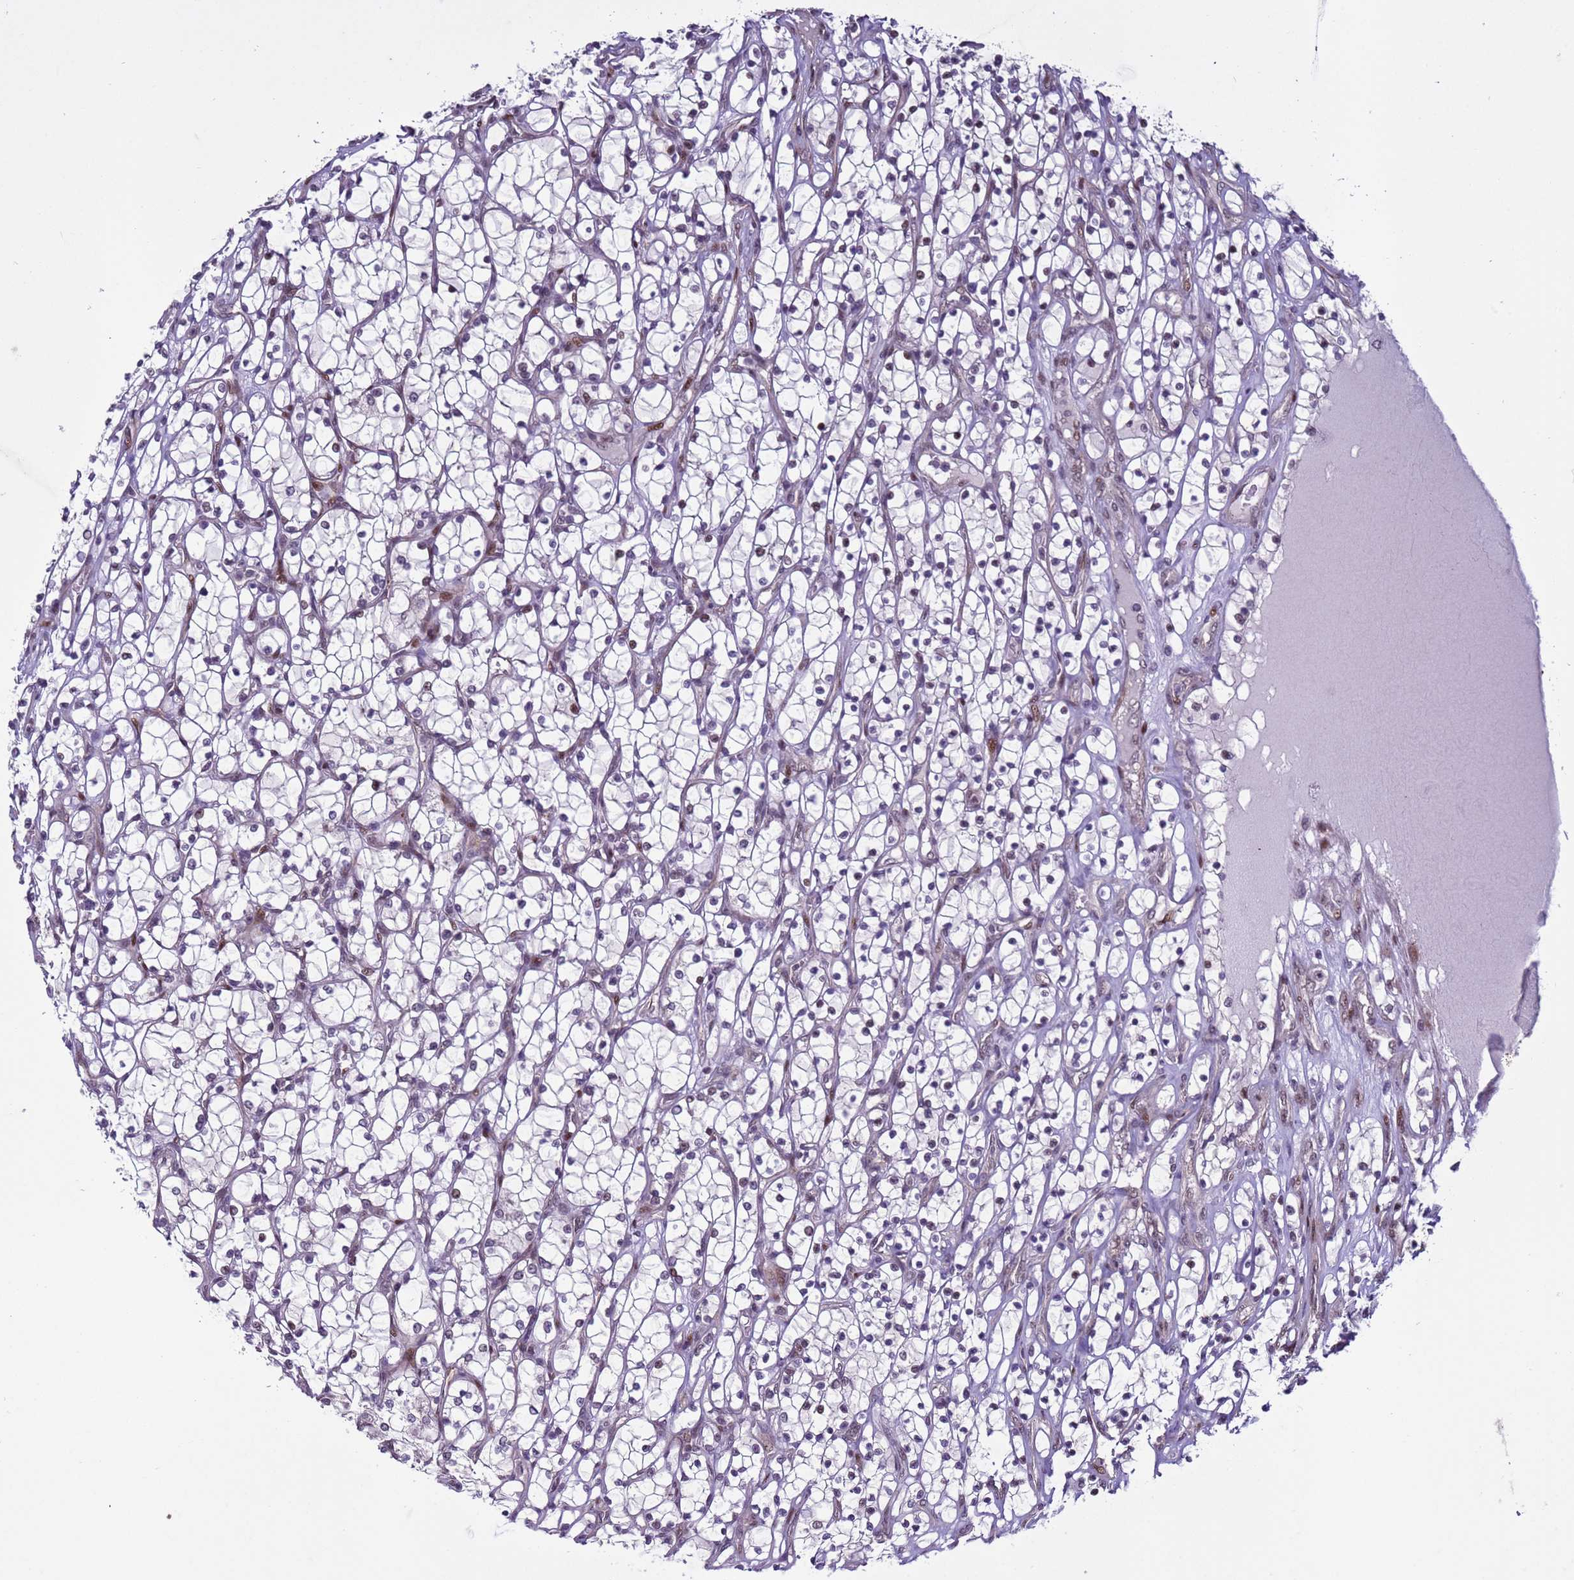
{"staining": {"intensity": "negative", "quantity": "none", "location": "none"}, "tissue": "renal cancer", "cell_type": "Tumor cells", "image_type": "cancer", "snomed": [{"axis": "morphology", "description": "Adenocarcinoma, NOS"}, {"axis": "topography", "description": "Kidney"}], "caption": "DAB immunohistochemical staining of human renal adenocarcinoma demonstrates no significant staining in tumor cells. The staining was performed using DAB to visualize the protein expression in brown, while the nuclei were stained in blue with hematoxylin (Magnification: 20x).", "gene": "SHC3", "patient": {"sex": "female", "age": 69}}